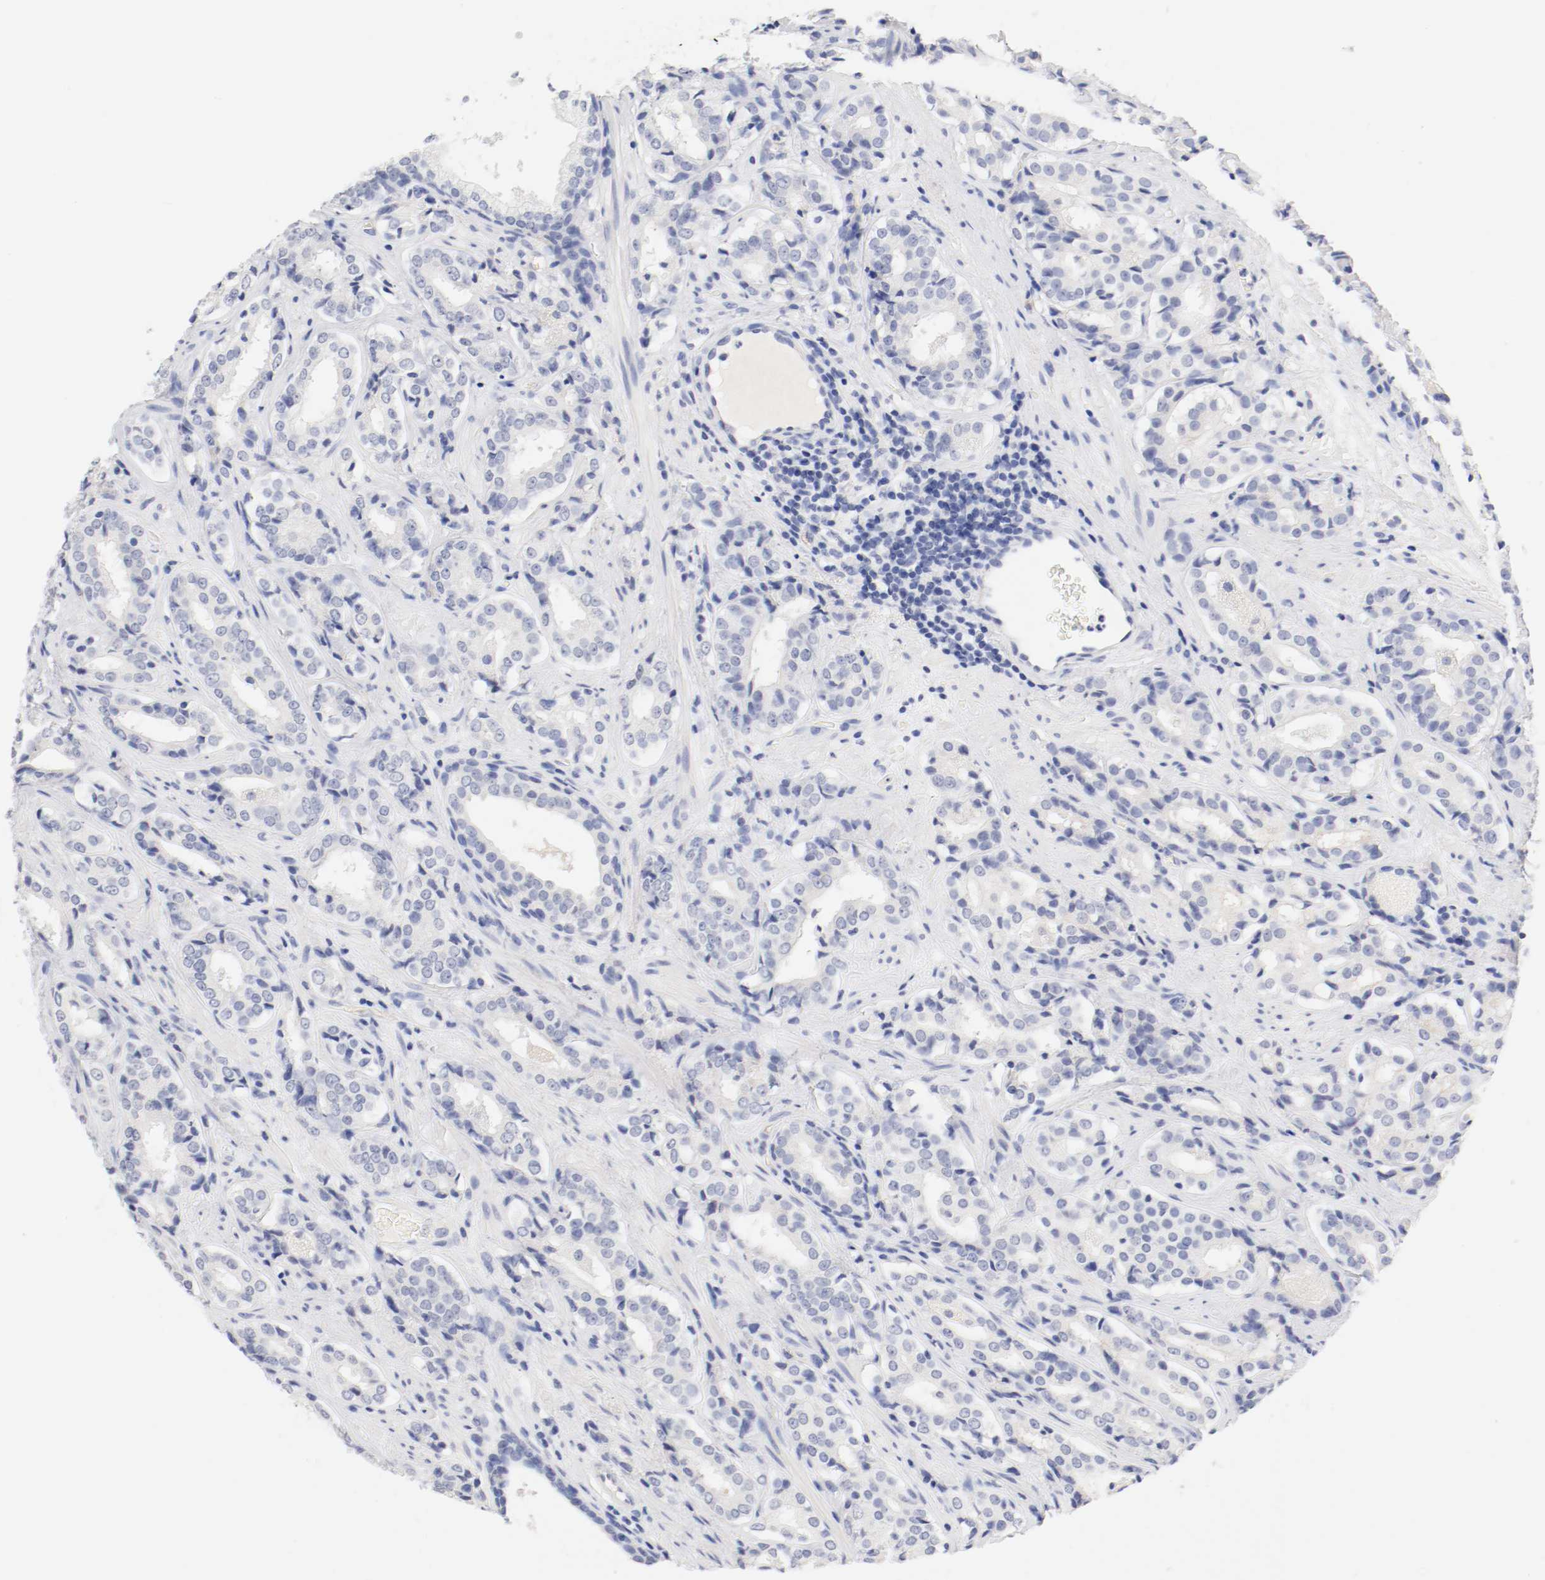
{"staining": {"intensity": "negative", "quantity": "none", "location": "none"}, "tissue": "prostate cancer", "cell_type": "Tumor cells", "image_type": "cancer", "snomed": [{"axis": "morphology", "description": "Adenocarcinoma, Medium grade"}, {"axis": "topography", "description": "Prostate"}], "caption": "A high-resolution image shows IHC staining of prostate adenocarcinoma (medium-grade), which demonstrates no significant positivity in tumor cells. The staining is performed using DAB brown chromogen with nuclei counter-stained in using hematoxylin.", "gene": "HOMER1", "patient": {"sex": "male", "age": 60}}